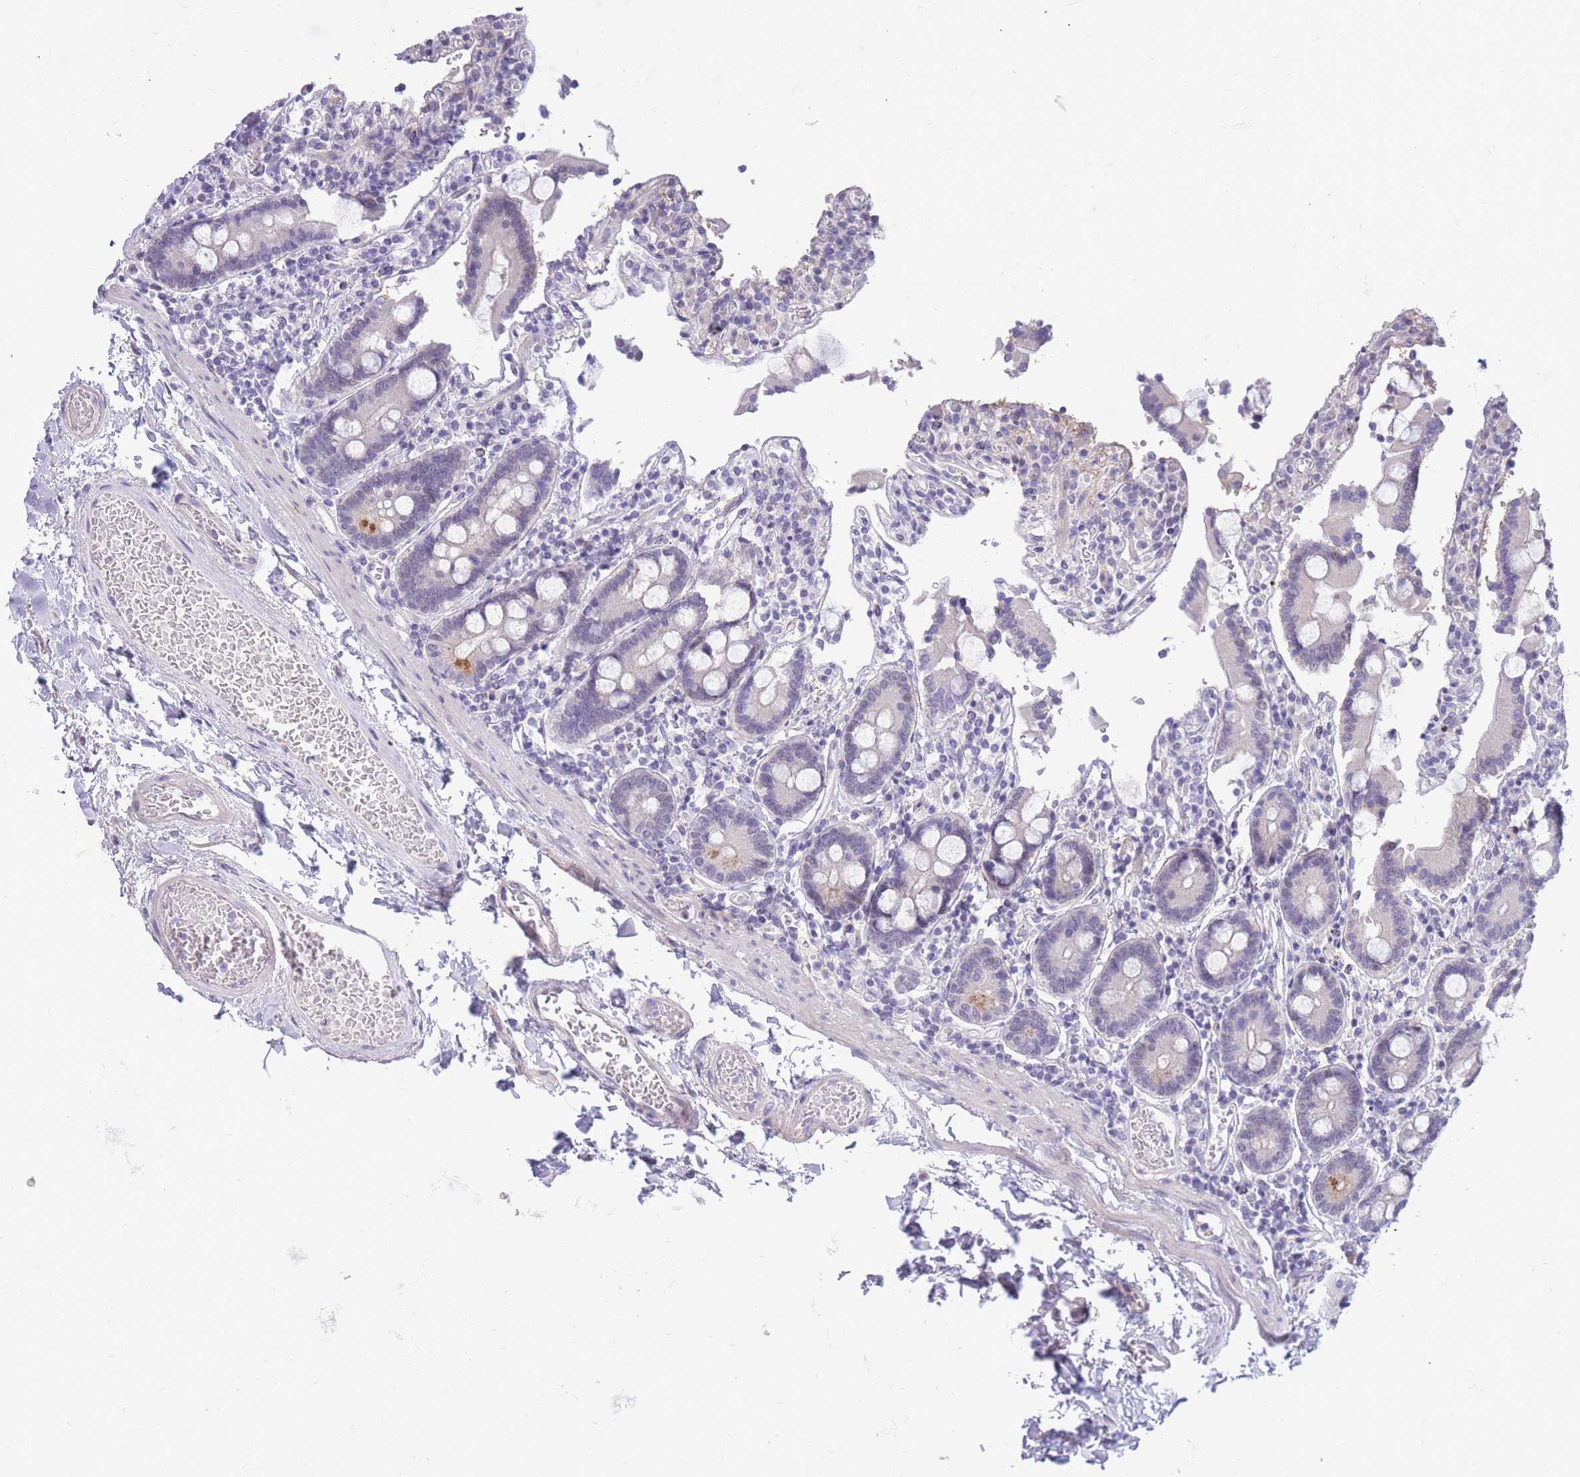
{"staining": {"intensity": "moderate", "quantity": "<25%", "location": "cytoplasmic/membranous"}, "tissue": "duodenum", "cell_type": "Glandular cells", "image_type": "normal", "snomed": [{"axis": "morphology", "description": "Normal tissue, NOS"}, {"axis": "topography", "description": "Duodenum"}], "caption": "Immunohistochemical staining of unremarkable duodenum reveals low levels of moderate cytoplasmic/membranous positivity in about <25% of glandular cells. (Brightfield microscopy of DAB IHC at high magnification).", "gene": "PRR23A", "patient": {"sex": "male", "age": 55}}